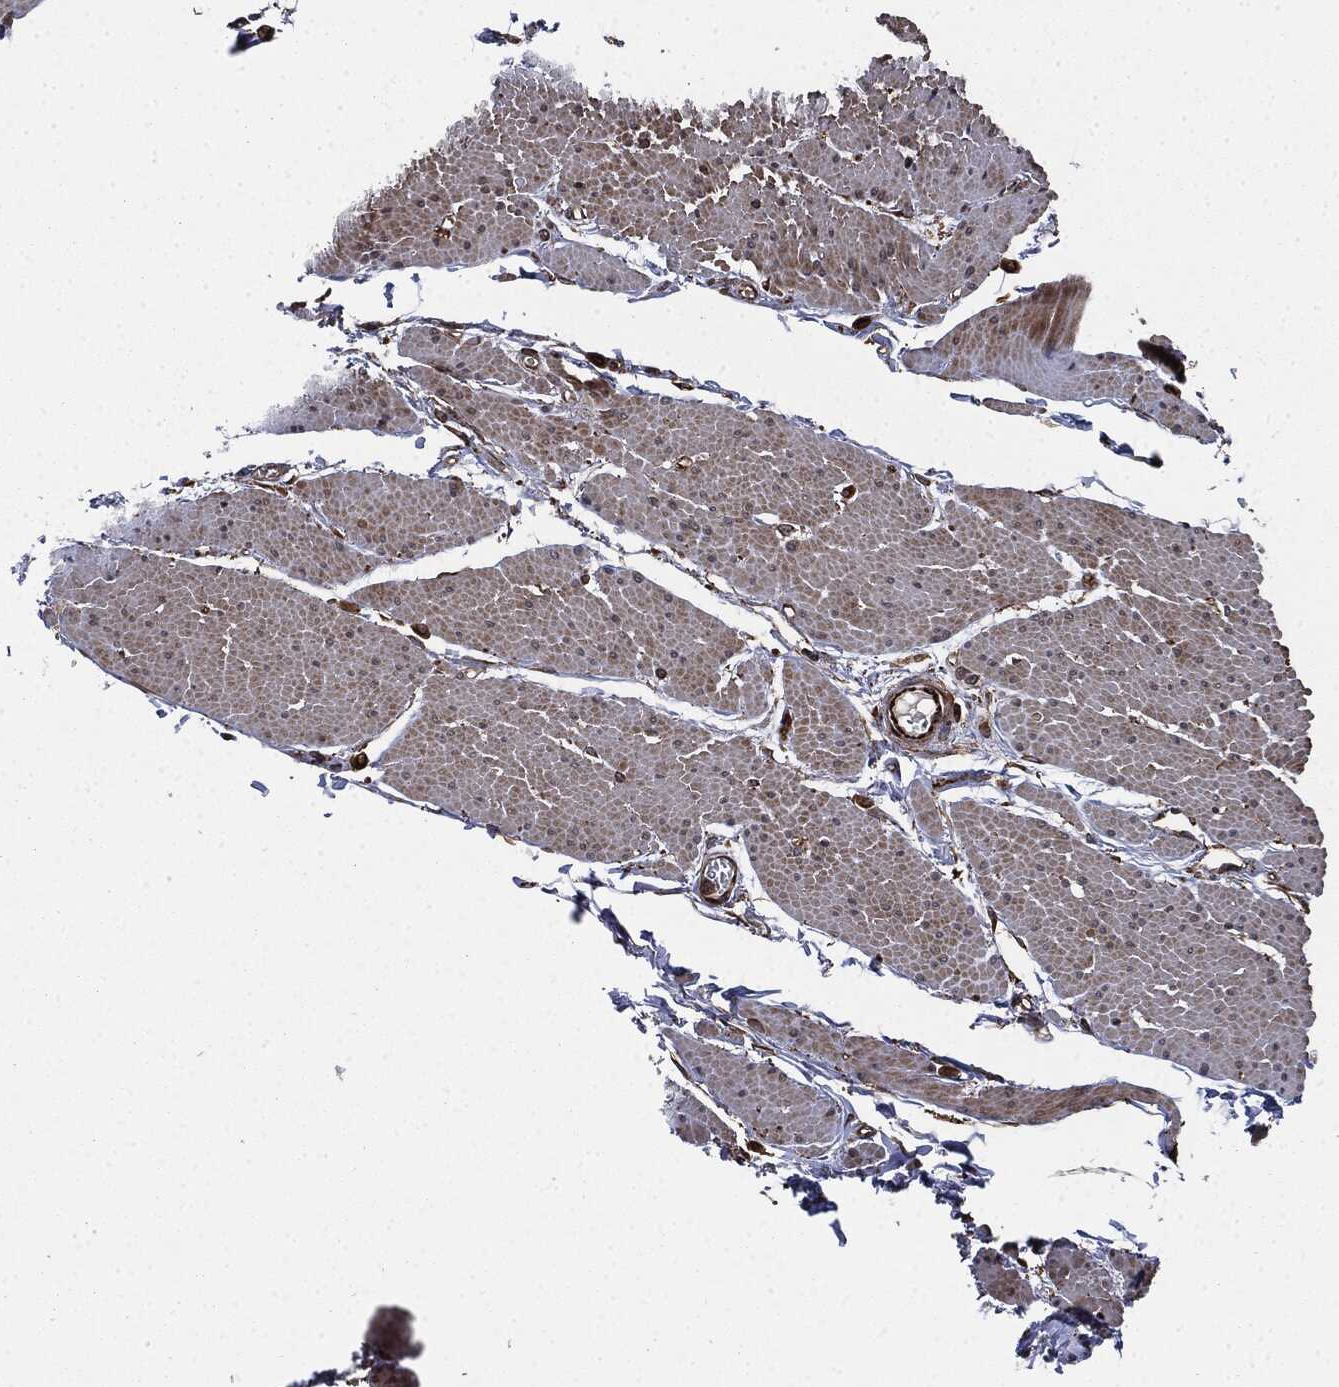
{"staining": {"intensity": "weak", "quantity": "25%-75%", "location": "cytoplasmic/membranous"}, "tissue": "smooth muscle", "cell_type": "Smooth muscle cells", "image_type": "normal", "snomed": [{"axis": "morphology", "description": "Normal tissue, NOS"}, {"axis": "topography", "description": "Smooth muscle"}, {"axis": "topography", "description": "Anal"}], "caption": "Weak cytoplasmic/membranous staining for a protein is appreciated in approximately 25%-75% of smooth muscle cells of unremarkable smooth muscle using immunohistochemistry.", "gene": "RAP1GDS1", "patient": {"sex": "male", "age": 83}}